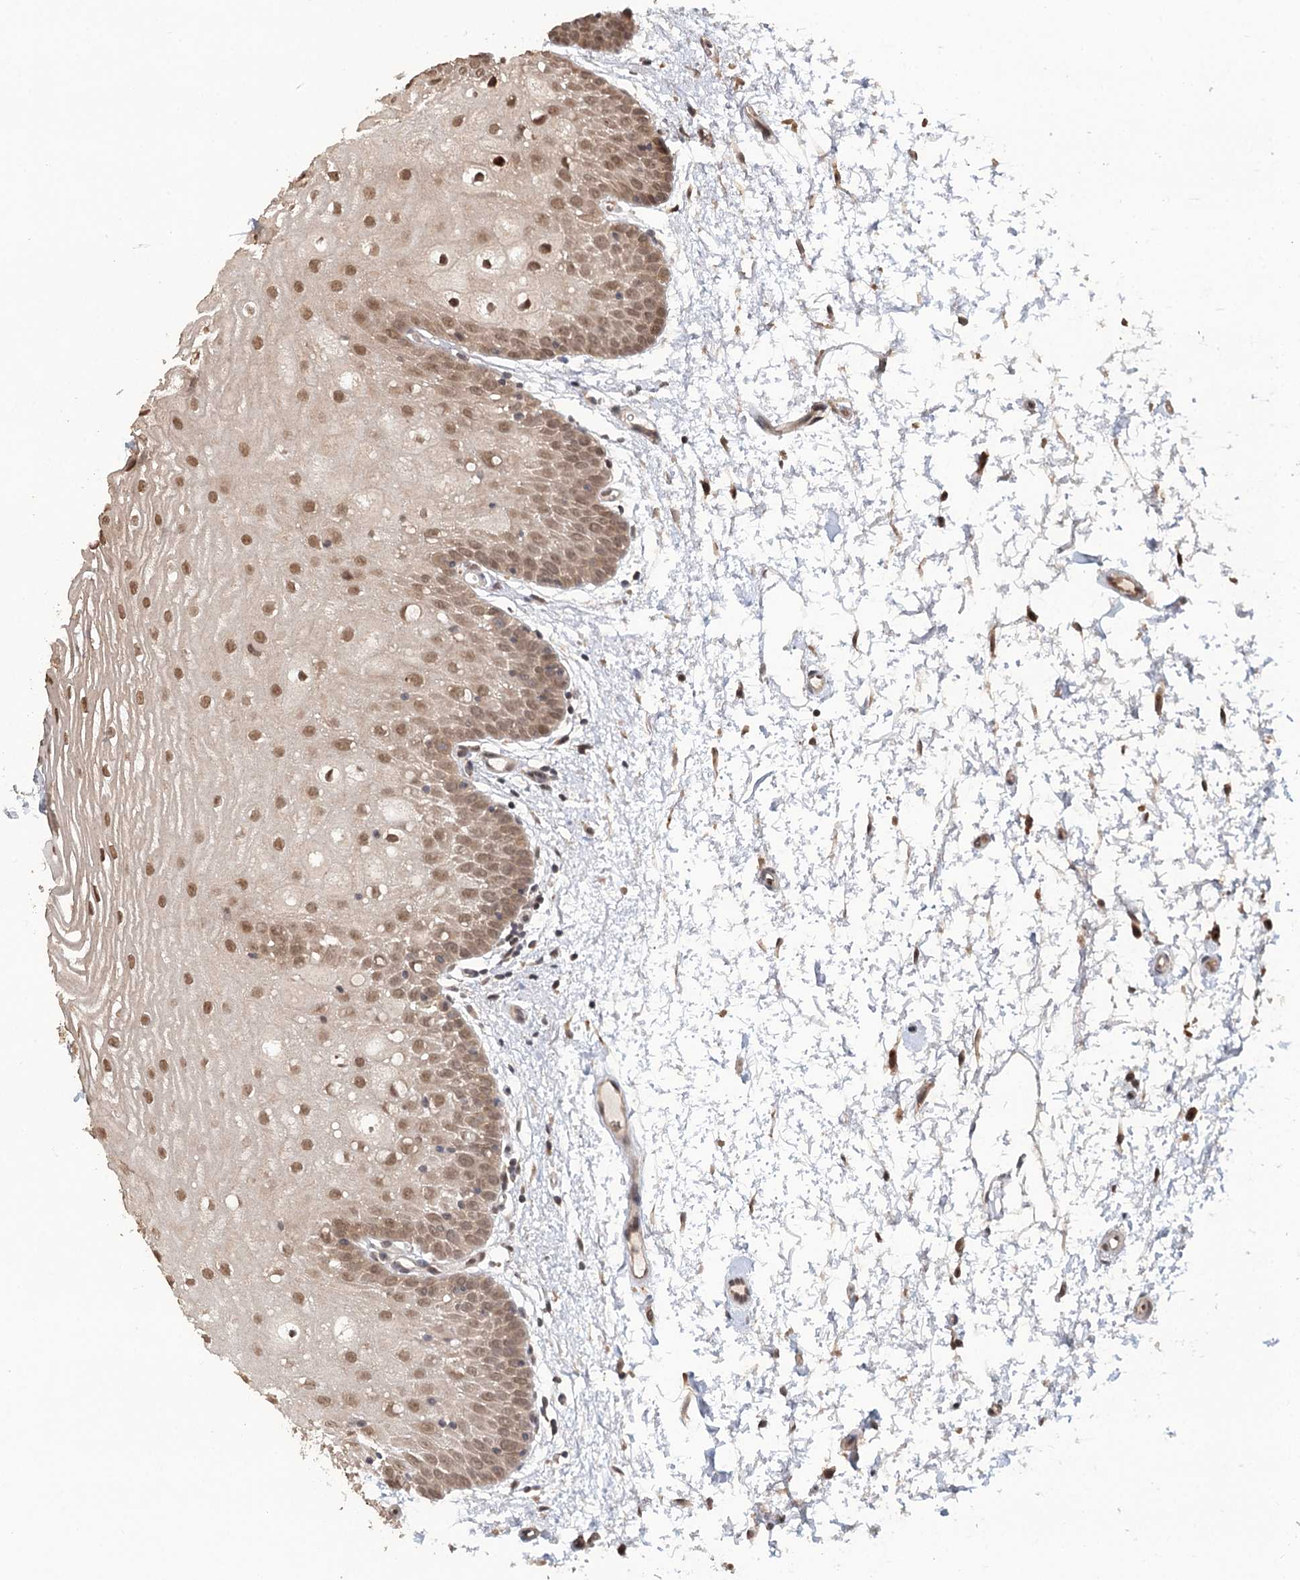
{"staining": {"intensity": "moderate", "quantity": ">75%", "location": "nuclear"}, "tissue": "oral mucosa", "cell_type": "Squamous epithelial cells", "image_type": "normal", "snomed": [{"axis": "morphology", "description": "Normal tissue, NOS"}, {"axis": "topography", "description": "Oral tissue"}, {"axis": "topography", "description": "Tounge, NOS"}], "caption": "An image of oral mucosa stained for a protein reveals moderate nuclear brown staining in squamous epithelial cells. The protein is stained brown, and the nuclei are stained in blue (DAB (3,3'-diaminobenzidine) IHC with brightfield microscopy, high magnification).", "gene": "N6AMT1", "patient": {"sex": "female", "age": 73}}